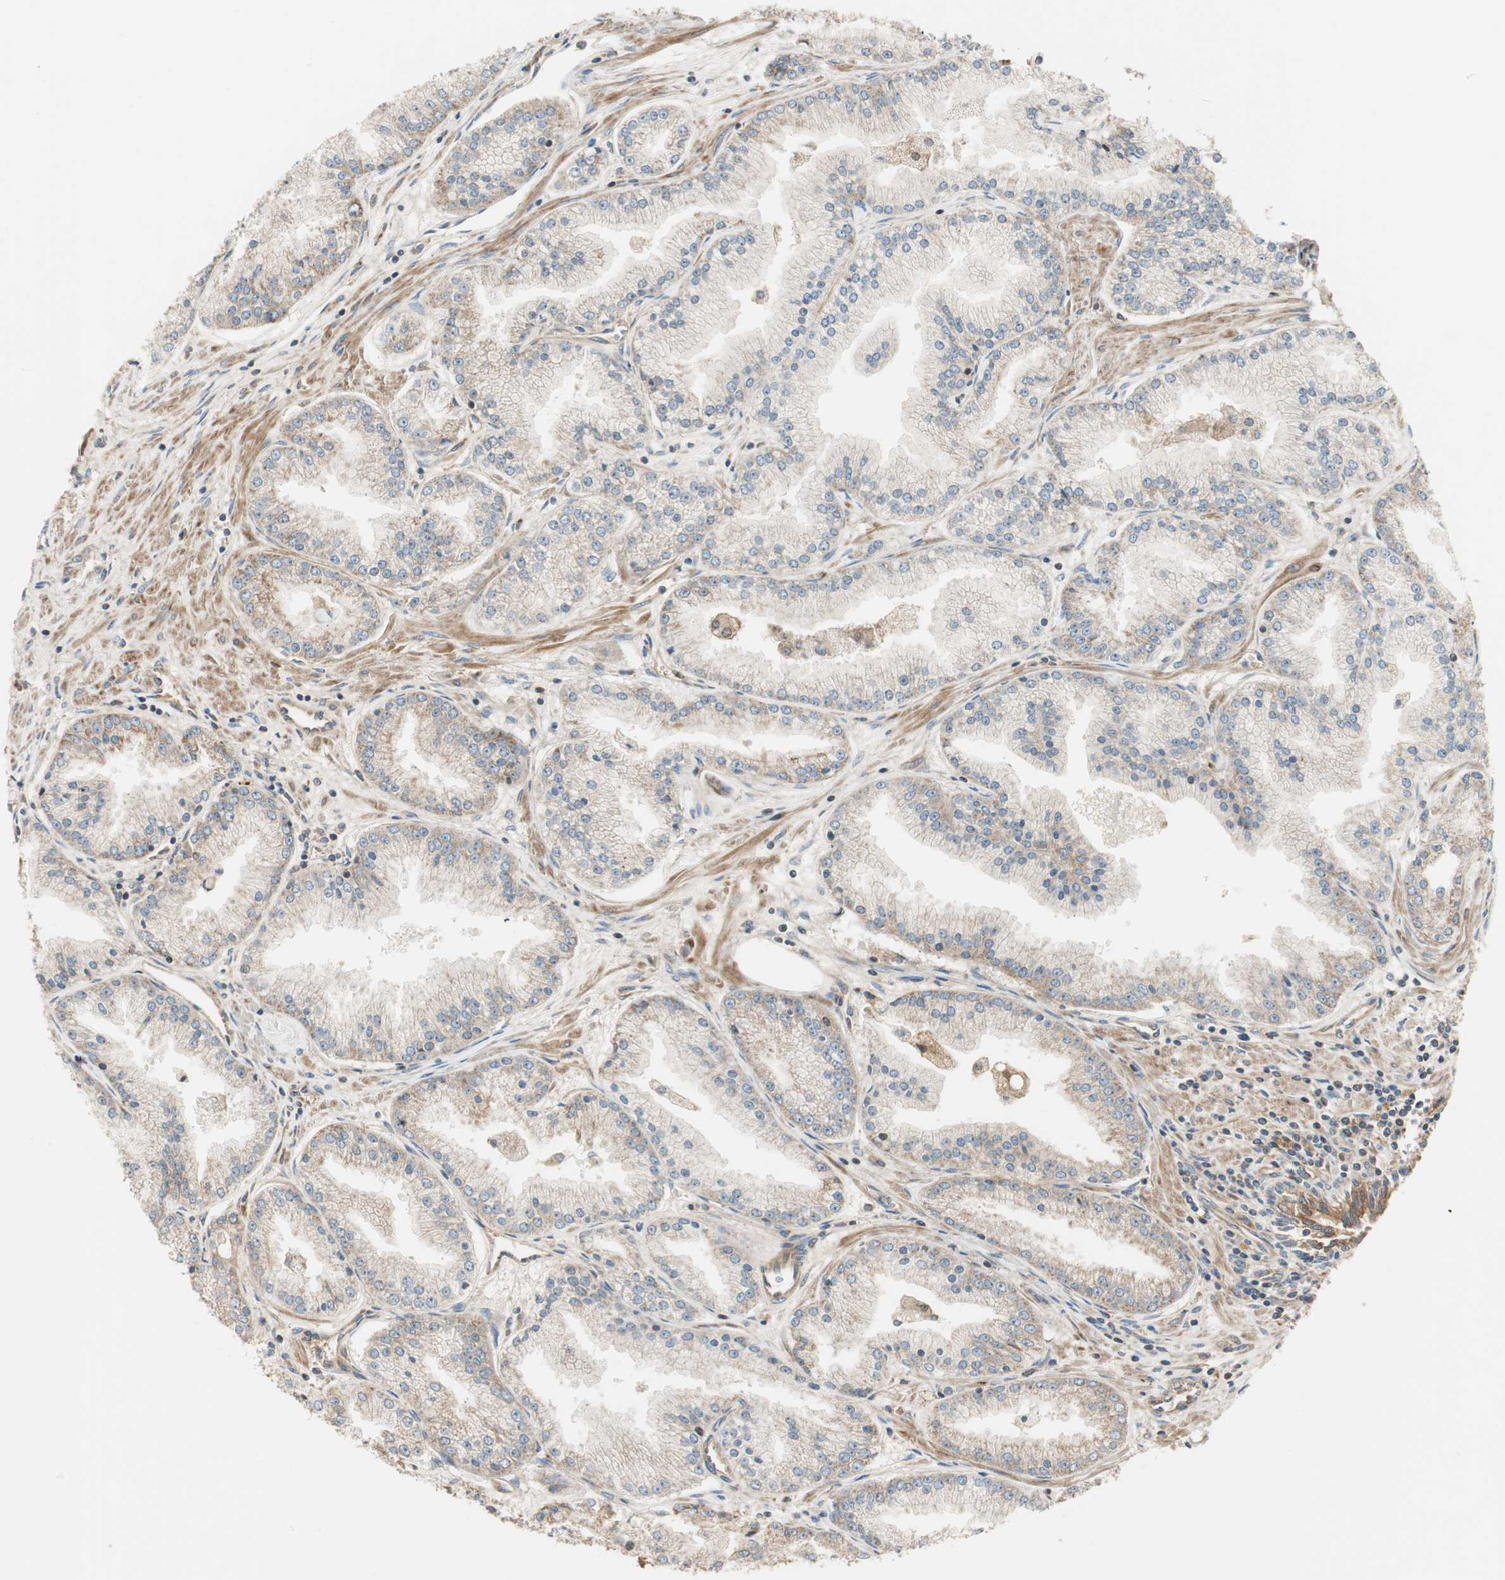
{"staining": {"intensity": "weak", "quantity": "25%-75%", "location": "cytoplasmic/membranous"}, "tissue": "prostate cancer", "cell_type": "Tumor cells", "image_type": "cancer", "snomed": [{"axis": "morphology", "description": "Adenocarcinoma, High grade"}, {"axis": "topography", "description": "Prostate"}], "caption": "A low amount of weak cytoplasmic/membranous expression is appreciated in about 25%-75% of tumor cells in prostate cancer (high-grade adenocarcinoma) tissue.", "gene": "CTTNBP2NL", "patient": {"sex": "male", "age": 61}}